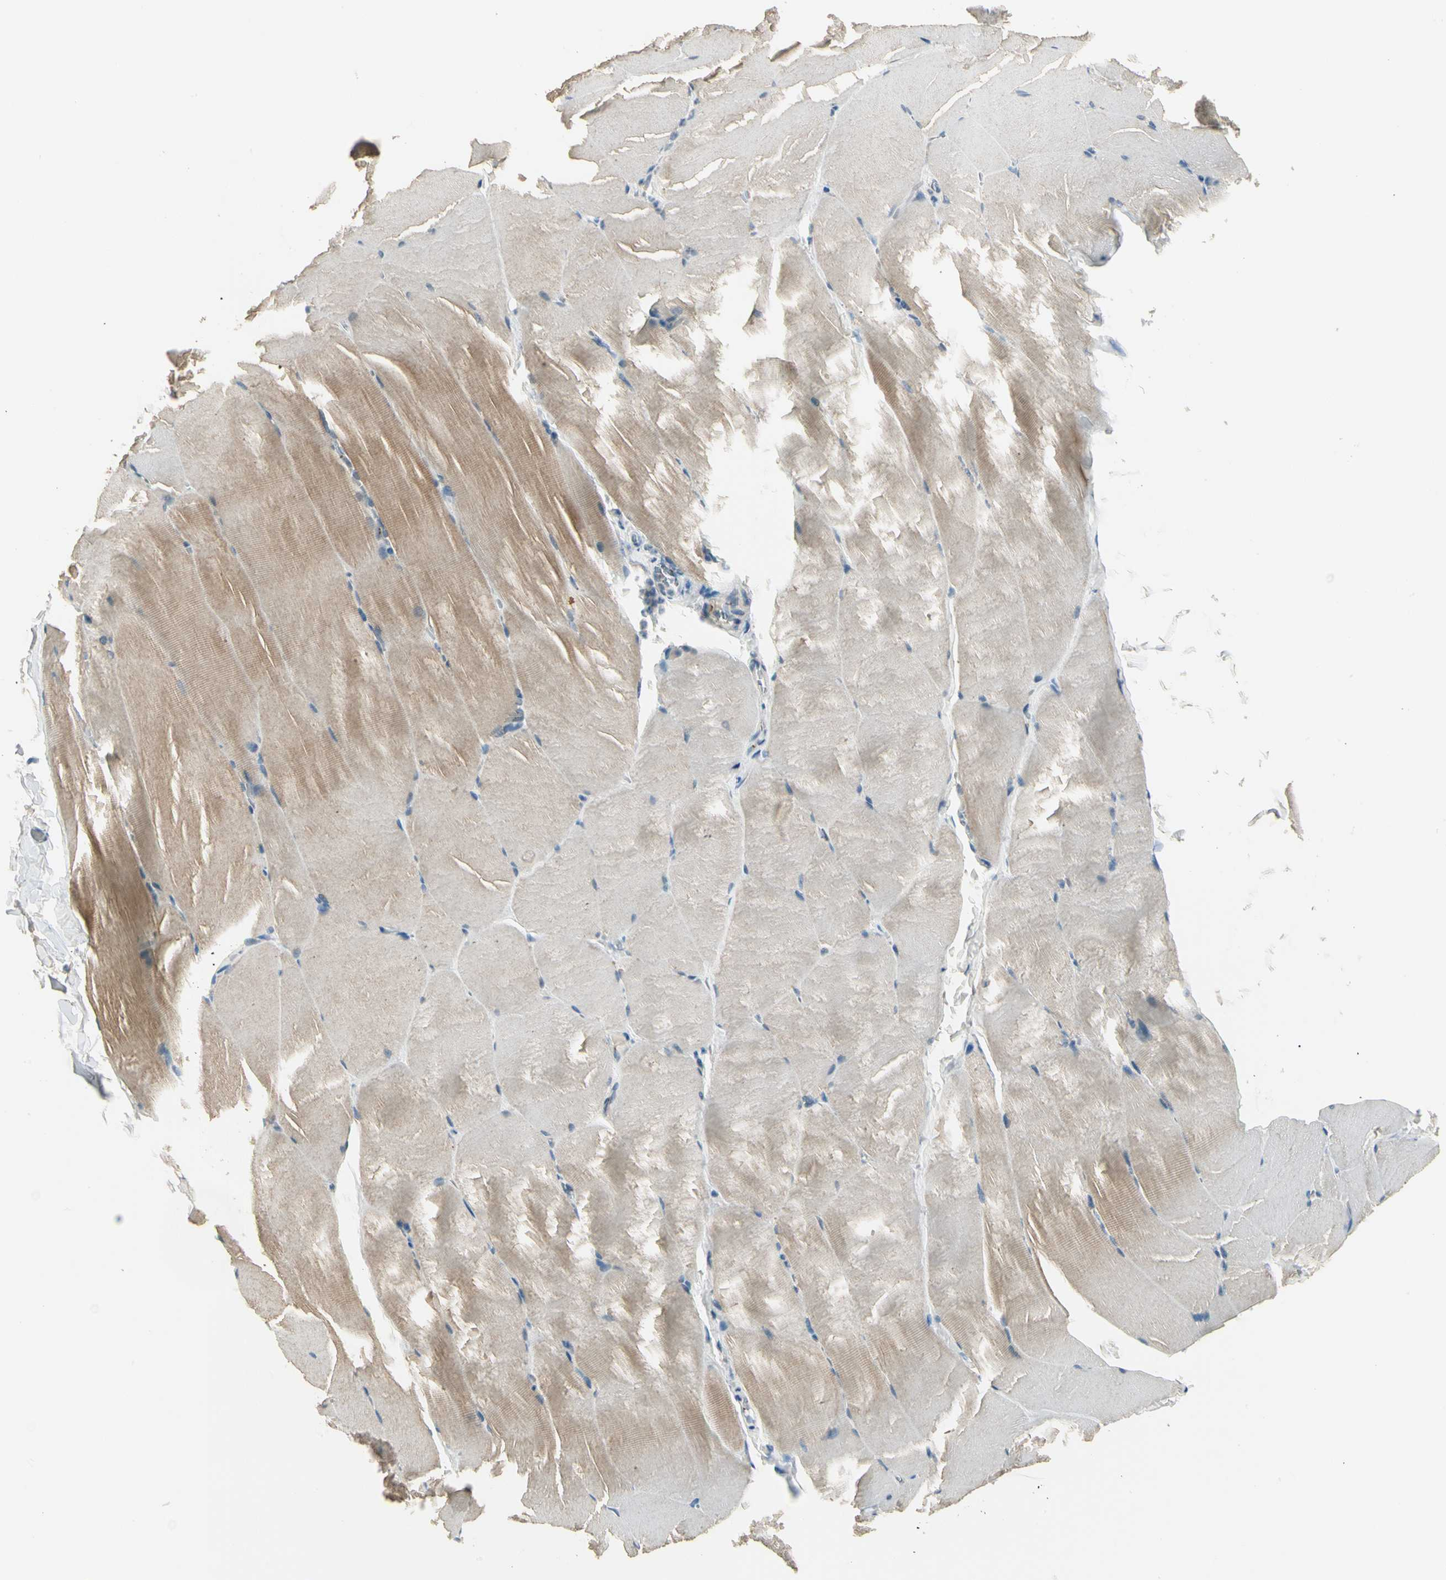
{"staining": {"intensity": "weak", "quantity": "25%-75%", "location": "cytoplasmic/membranous"}, "tissue": "skeletal muscle", "cell_type": "Myocytes", "image_type": "normal", "snomed": [{"axis": "morphology", "description": "Normal tissue, NOS"}, {"axis": "topography", "description": "Skeletal muscle"}], "caption": "Normal skeletal muscle reveals weak cytoplasmic/membranous staining in about 25%-75% of myocytes, visualized by immunohistochemistry.", "gene": "MANSC1", "patient": {"sex": "male", "age": 71}}